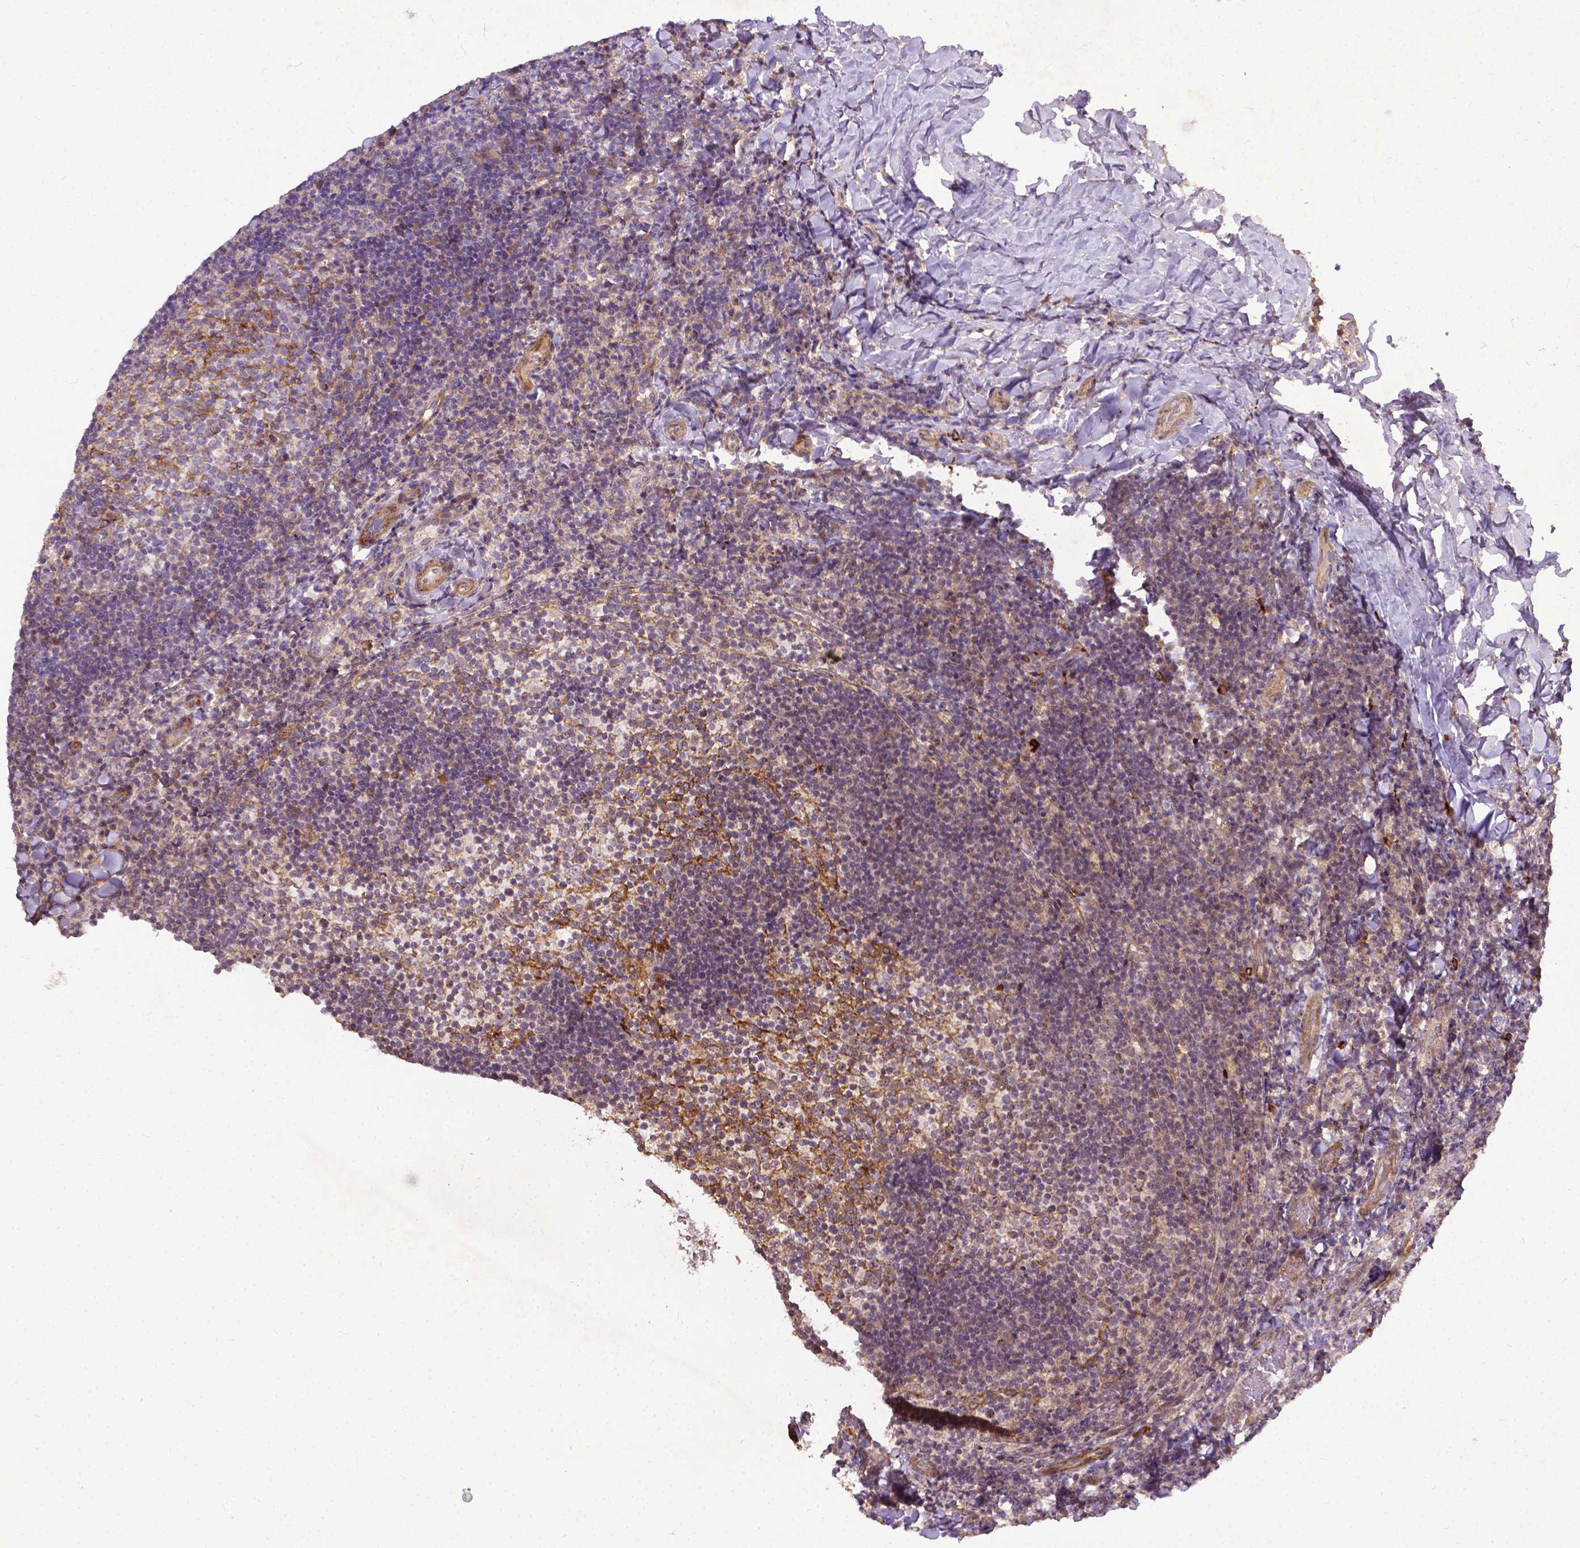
{"staining": {"intensity": "moderate", "quantity": ">75%", "location": "cytoplasmic/membranous"}, "tissue": "tonsil", "cell_type": "Germinal center cells", "image_type": "normal", "snomed": [{"axis": "morphology", "description": "Normal tissue, NOS"}, {"axis": "topography", "description": "Tonsil"}], "caption": "Tonsil stained with immunohistochemistry displays moderate cytoplasmic/membranous positivity in about >75% of germinal center cells. (IHC, brightfield microscopy, high magnification).", "gene": "PARP3", "patient": {"sex": "female", "age": 10}}